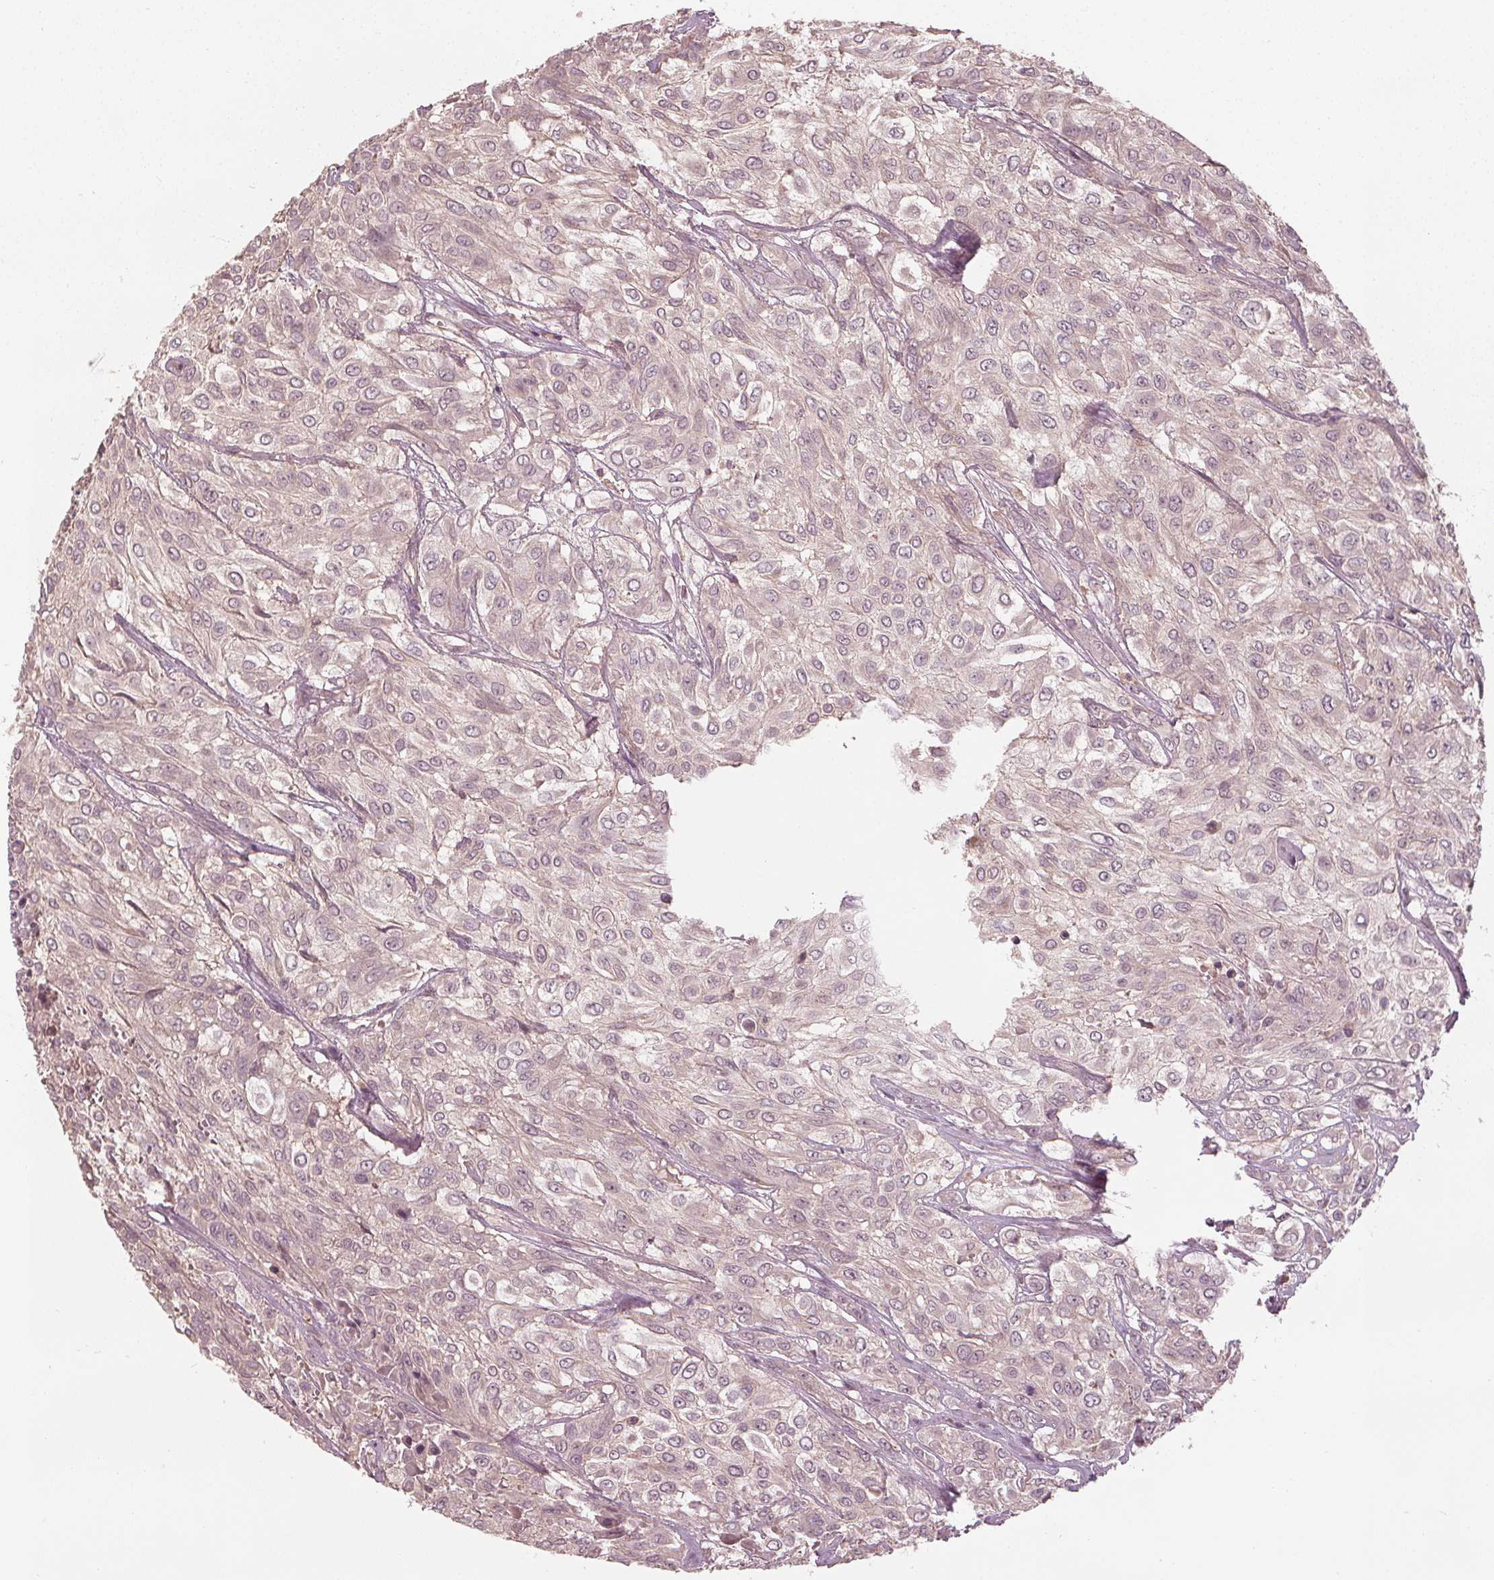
{"staining": {"intensity": "negative", "quantity": "none", "location": "none"}, "tissue": "urothelial cancer", "cell_type": "Tumor cells", "image_type": "cancer", "snomed": [{"axis": "morphology", "description": "Urothelial carcinoma, High grade"}, {"axis": "topography", "description": "Urinary bladder"}], "caption": "Immunohistochemical staining of urothelial cancer shows no significant positivity in tumor cells.", "gene": "GNB2", "patient": {"sex": "male", "age": 57}}